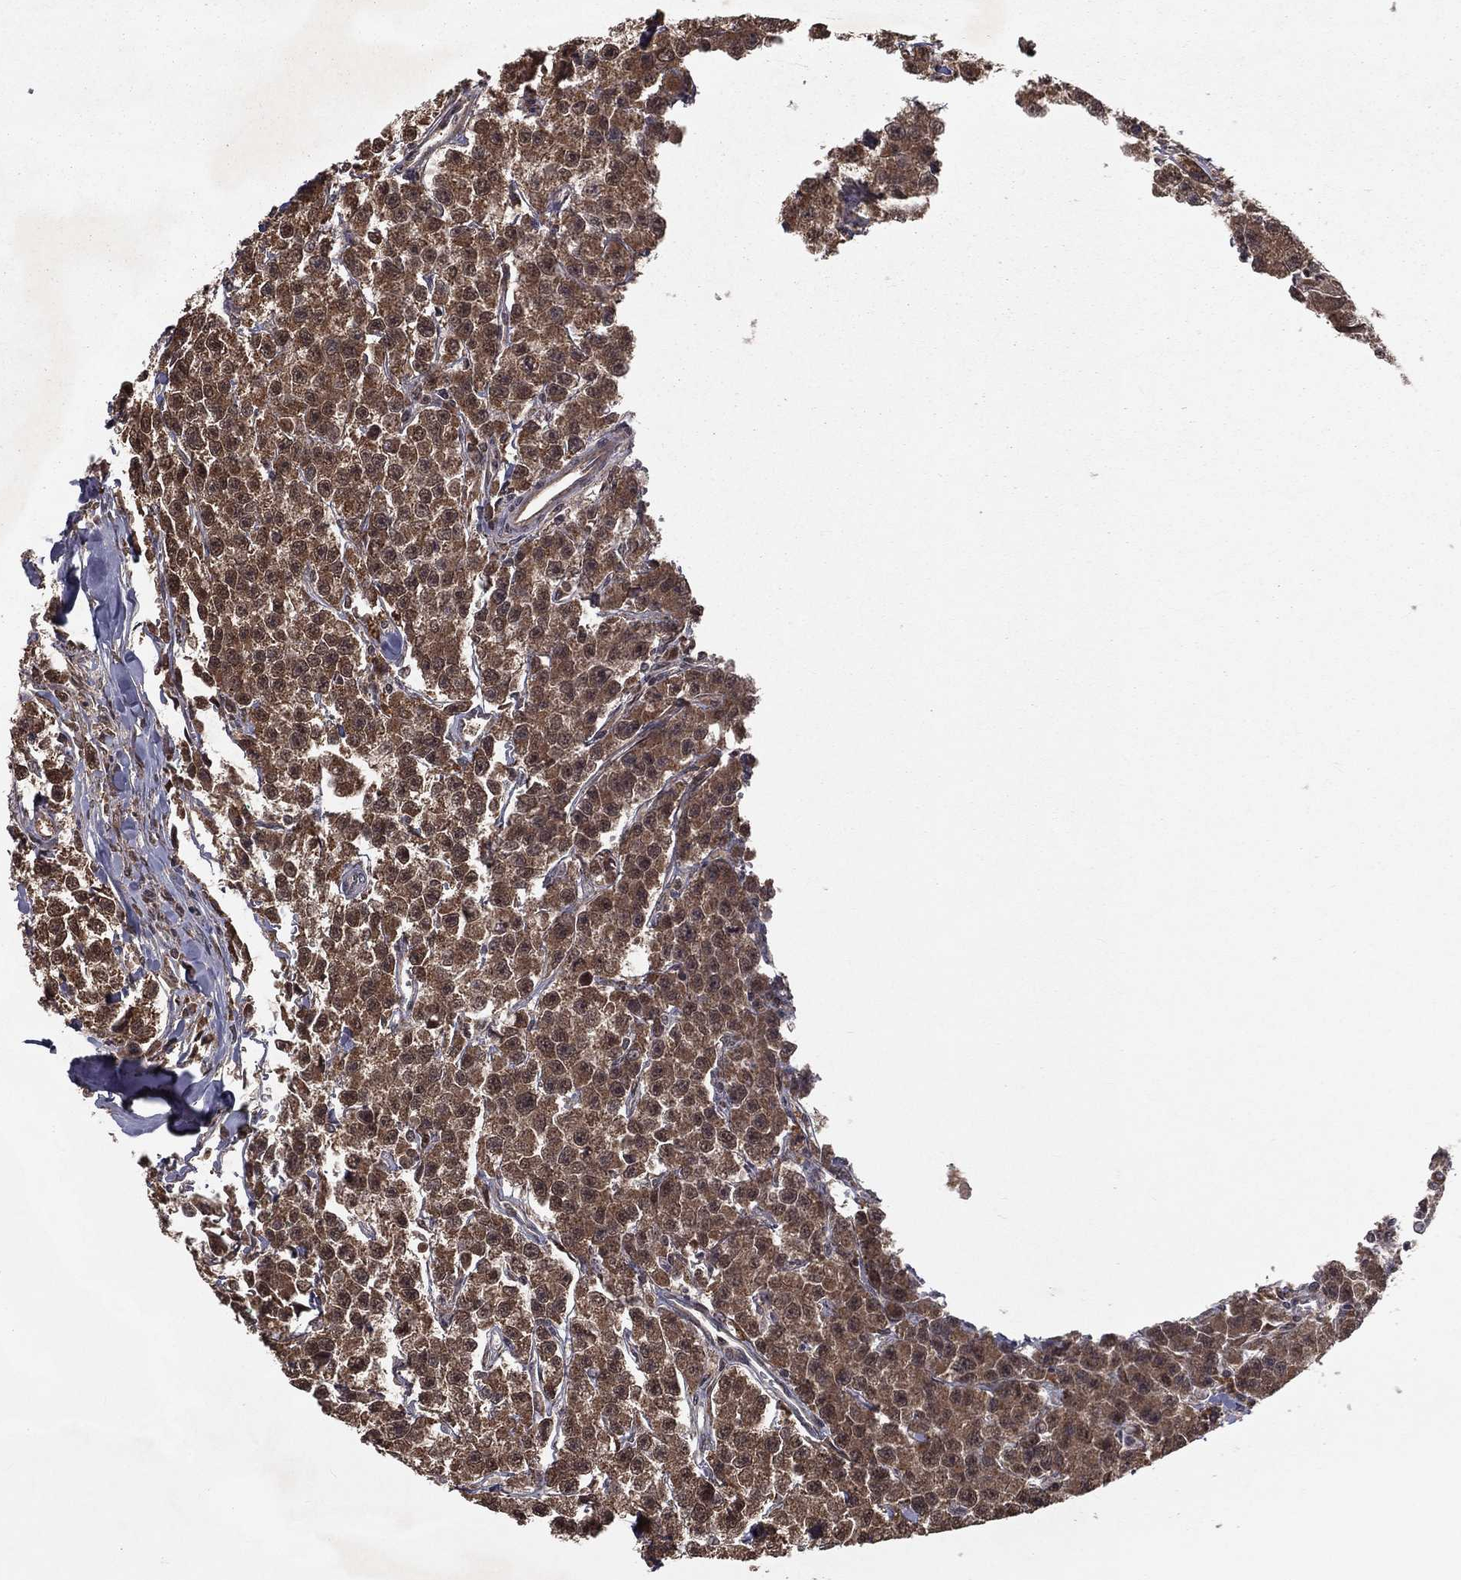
{"staining": {"intensity": "weak", "quantity": ">75%", "location": "cytoplasmic/membranous"}, "tissue": "testis cancer", "cell_type": "Tumor cells", "image_type": "cancer", "snomed": [{"axis": "morphology", "description": "Seminoma, NOS"}, {"axis": "topography", "description": "Testis"}], "caption": "Testis cancer tissue shows weak cytoplasmic/membranous positivity in approximately >75% of tumor cells", "gene": "ZDHHC15", "patient": {"sex": "male", "age": 59}}